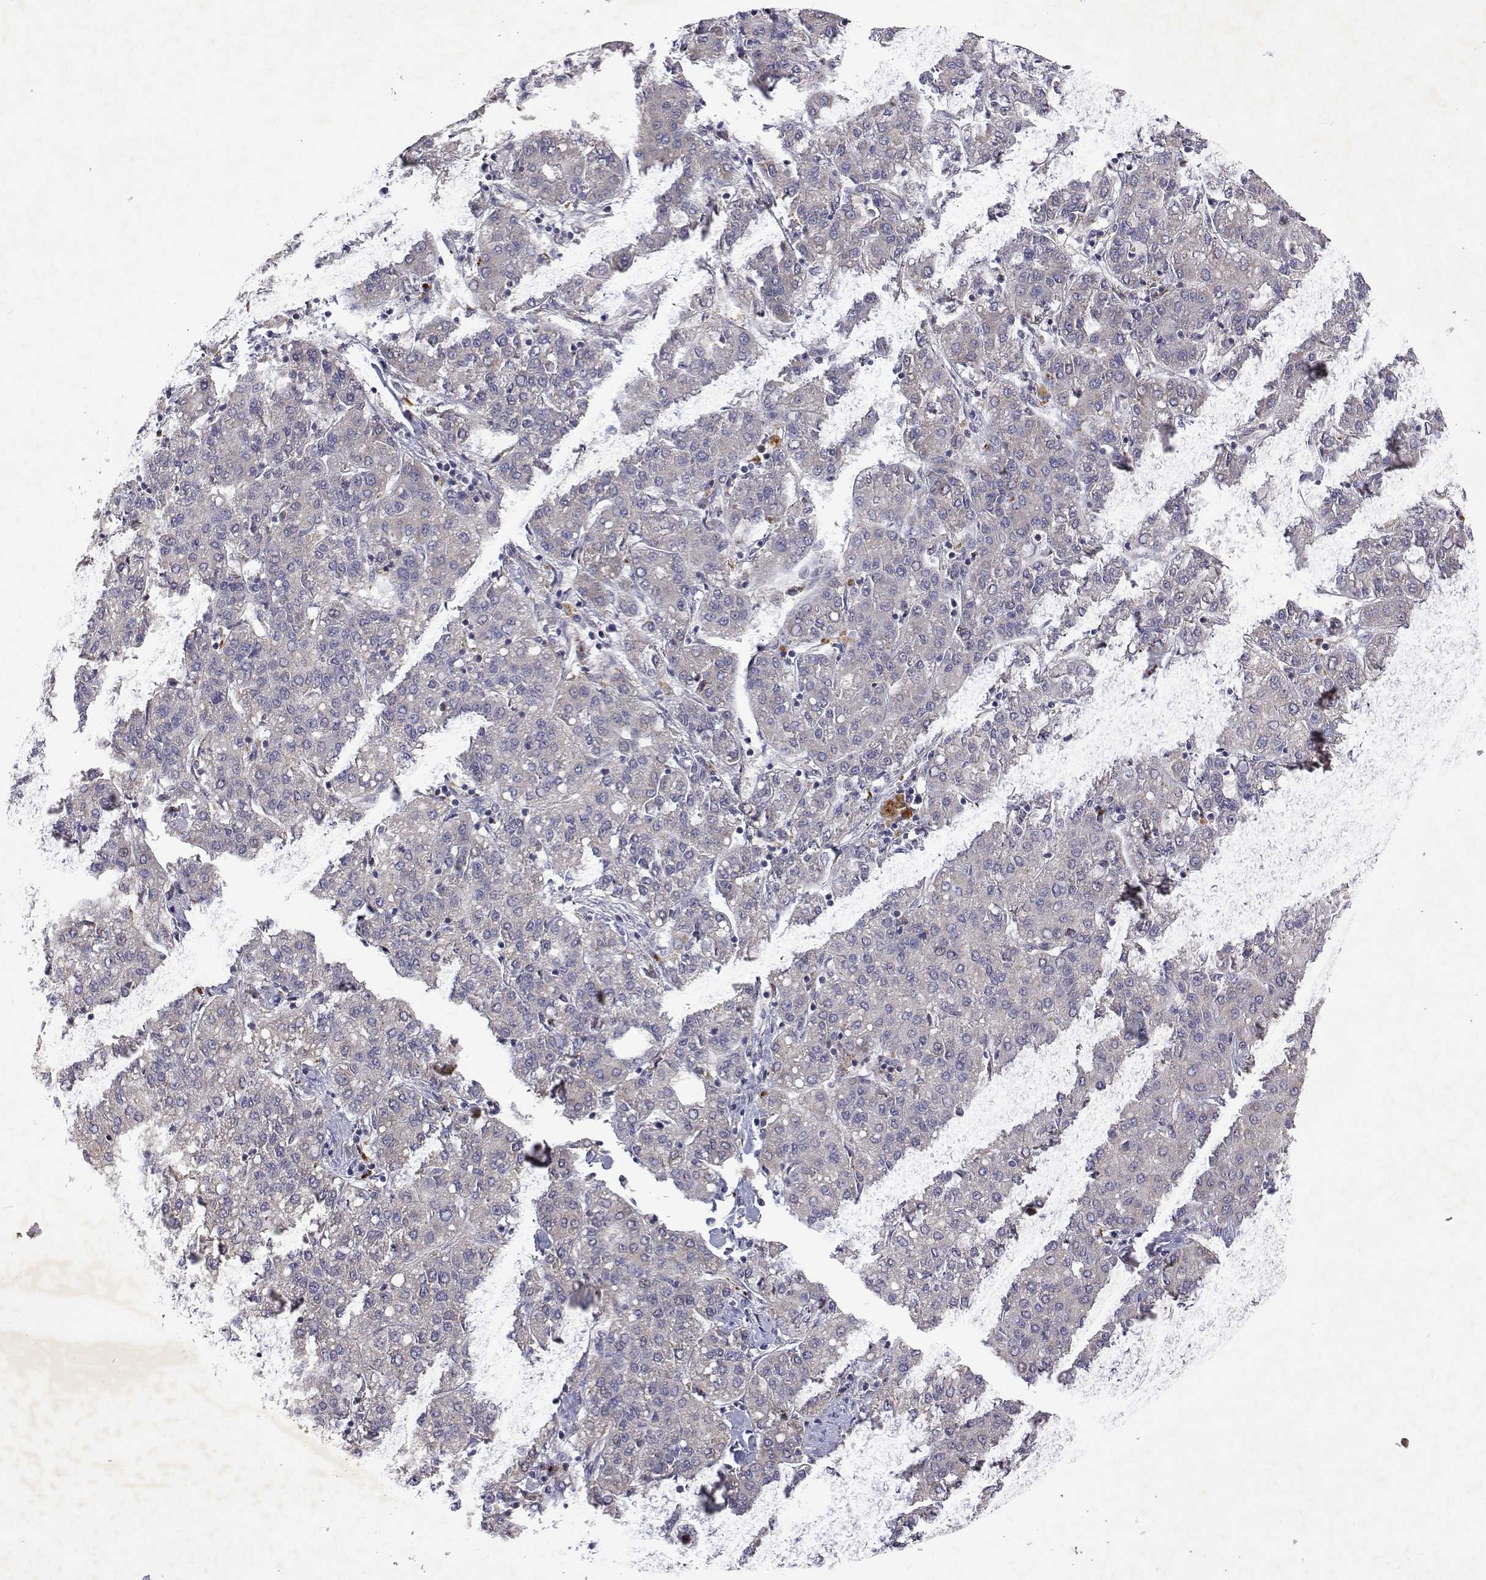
{"staining": {"intensity": "negative", "quantity": "none", "location": "none"}, "tissue": "liver cancer", "cell_type": "Tumor cells", "image_type": "cancer", "snomed": [{"axis": "morphology", "description": "Carcinoma, Hepatocellular, NOS"}, {"axis": "topography", "description": "Liver"}], "caption": "Tumor cells are negative for brown protein staining in hepatocellular carcinoma (liver).", "gene": "ALKBH8", "patient": {"sex": "male", "age": 65}}